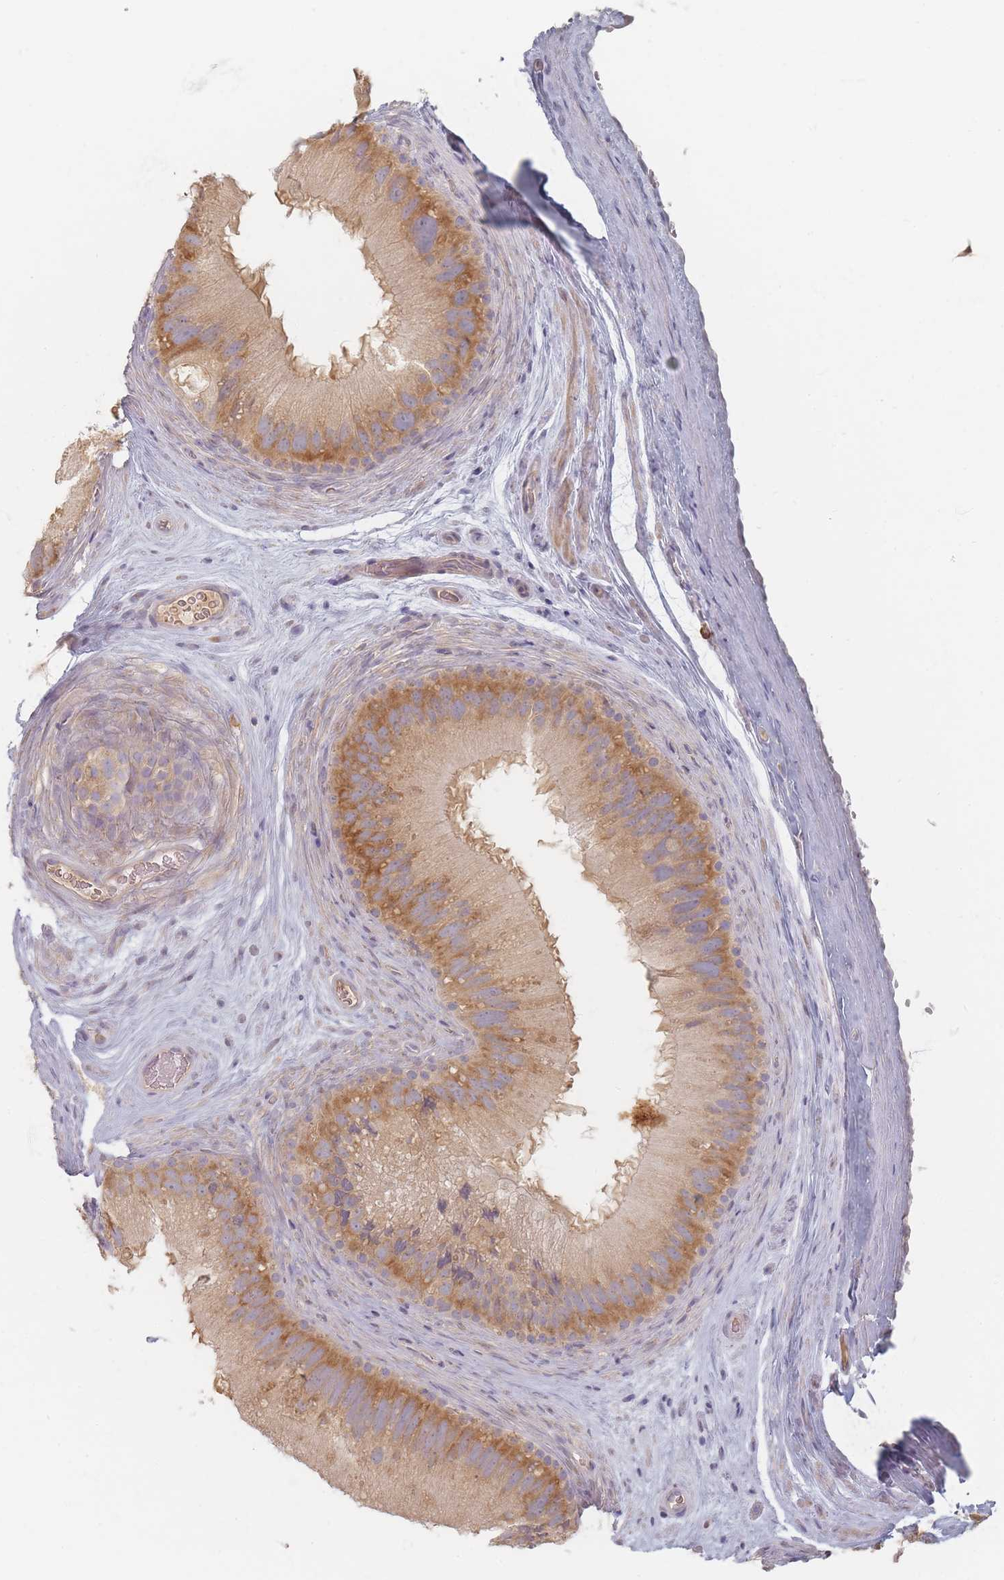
{"staining": {"intensity": "moderate", "quantity": ">75%", "location": "cytoplasmic/membranous"}, "tissue": "epididymis", "cell_type": "Glandular cells", "image_type": "normal", "snomed": [{"axis": "morphology", "description": "Normal tissue, NOS"}, {"axis": "topography", "description": "Epididymis"}], "caption": "Epididymis stained for a protein displays moderate cytoplasmic/membranous positivity in glandular cells. (Brightfield microscopy of DAB IHC at high magnification).", "gene": "SLC35F3", "patient": {"sex": "male", "age": 50}}